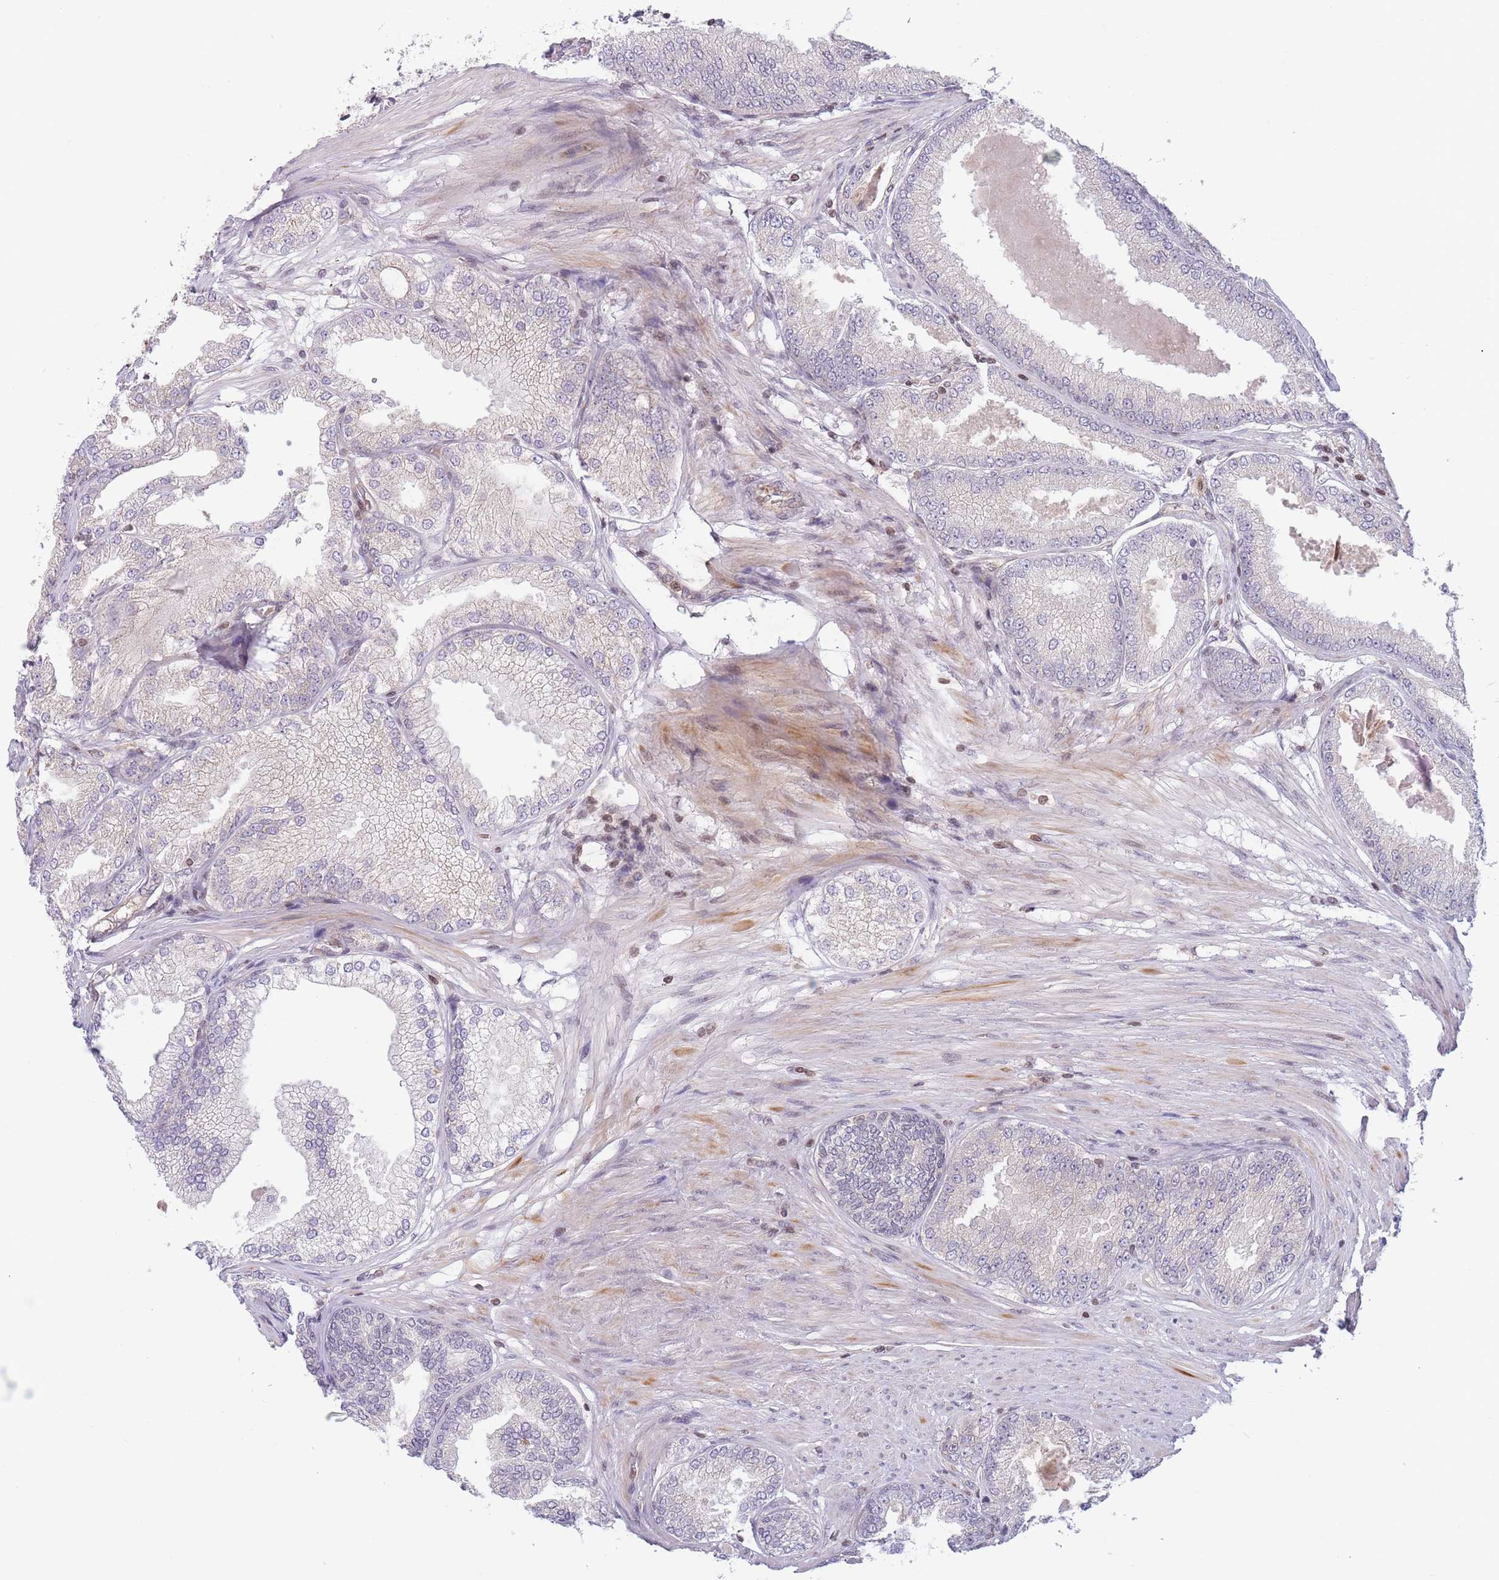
{"staining": {"intensity": "negative", "quantity": "none", "location": "none"}, "tissue": "prostate cancer", "cell_type": "Tumor cells", "image_type": "cancer", "snomed": [{"axis": "morphology", "description": "Adenocarcinoma, High grade"}, {"axis": "topography", "description": "Prostate"}], "caption": "Tumor cells are negative for protein expression in human adenocarcinoma (high-grade) (prostate). (Stains: DAB immunohistochemistry (IHC) with hematoxylin counter stain, Microscopy: brightfield microscopy at high magnification).", "gene": "SLC35F5", "patient": {"sex": "male", "age": 71}}